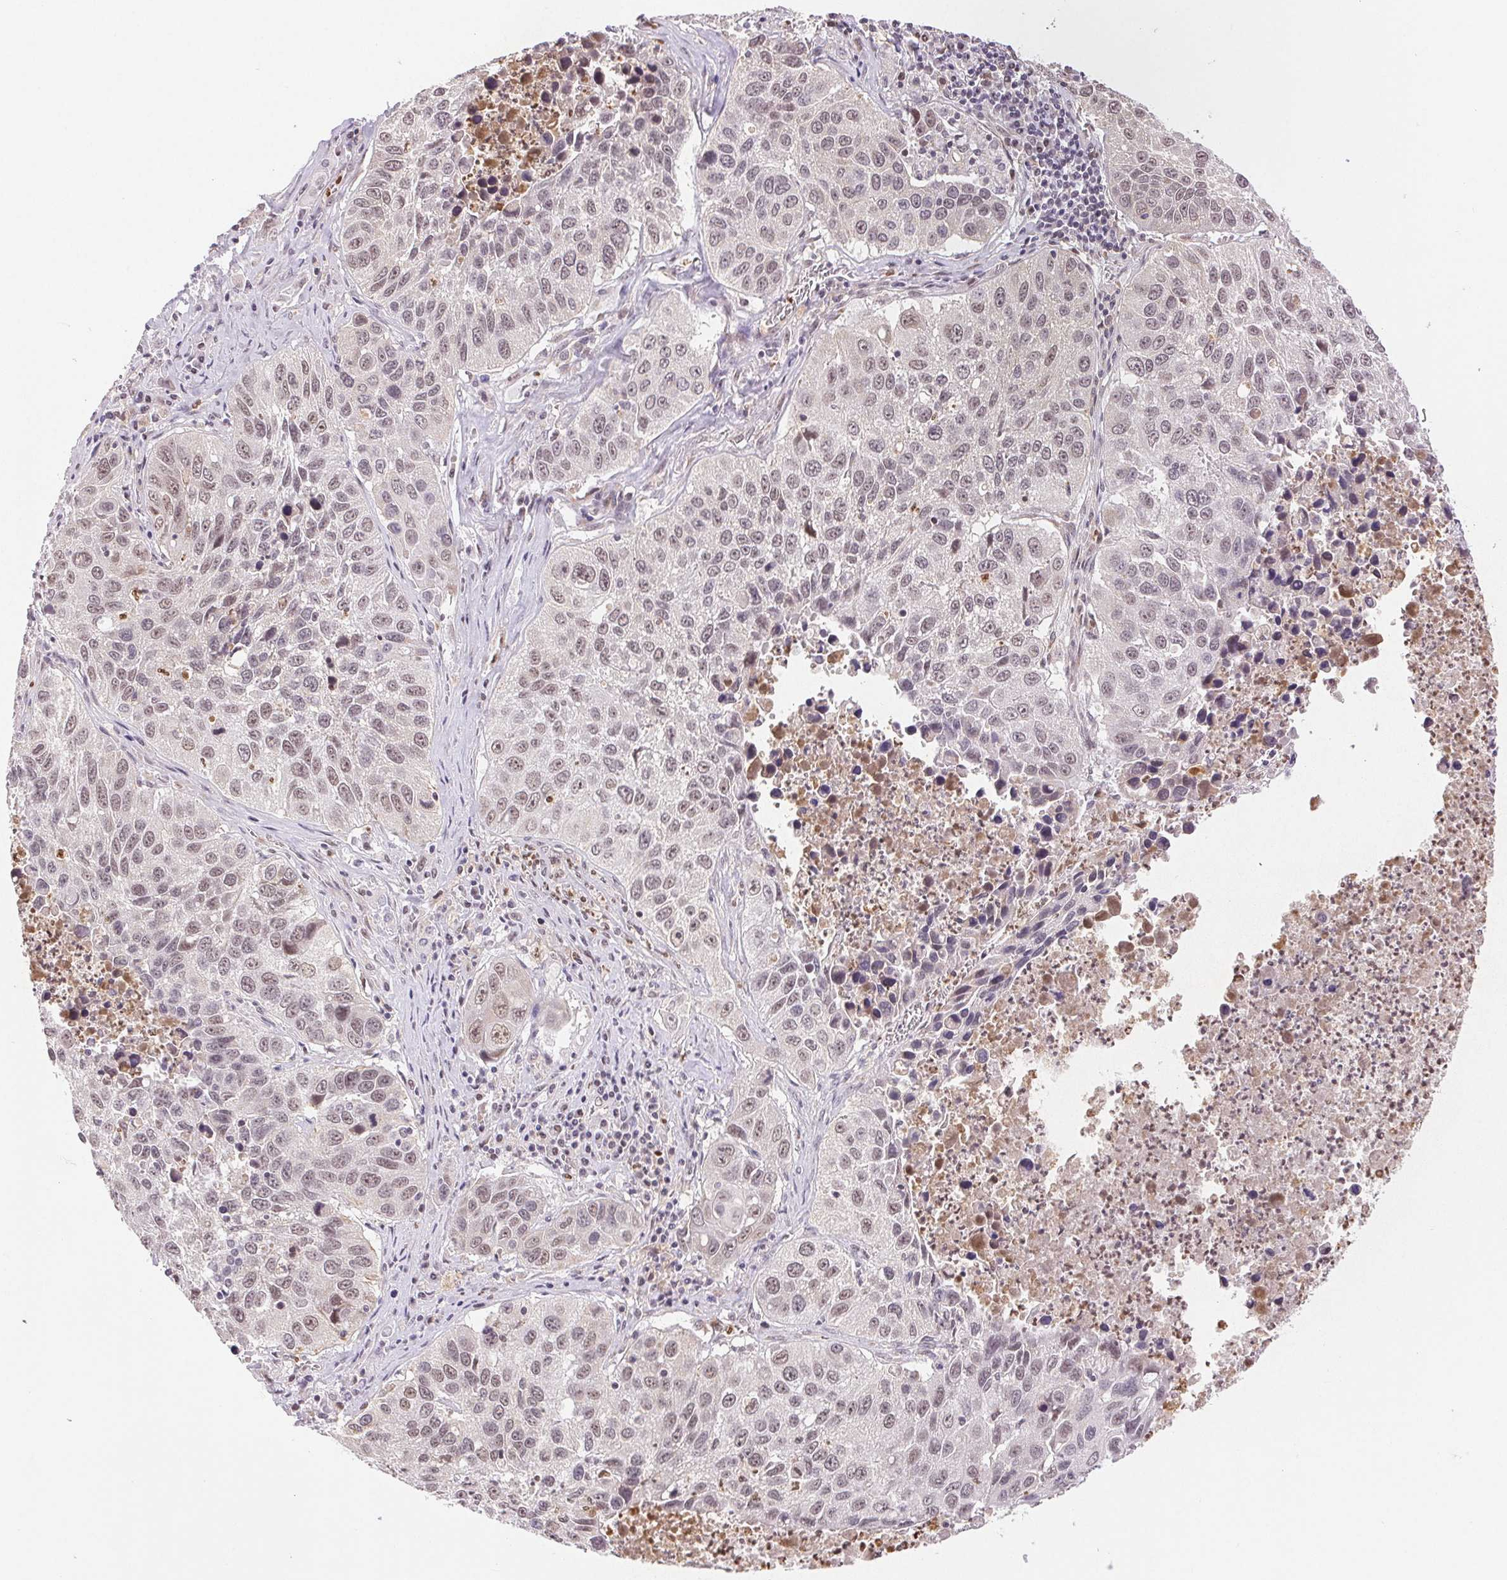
{"staining": {"intensity": "weak", "quantity": ">75%", "location": "nuclear"}, "tissue": "lung cancer", "cell_type": "Tumor cells", "image_type": "cancer", "snomed": [{"axis": "morphology", "description": "Squamous cell carcinoma, NOS"}, {"axis": "topography", "description": "Lung"}], "caption": "IHC micrograph of lung cancer (squamous cell carcinoma) stained for a protein (brown), which displays low levels of weak nuclear positivity in approximately >75% of tumor cells.", "gene": "GRHL3", "patient": {"sex": "female", "age": 61}}